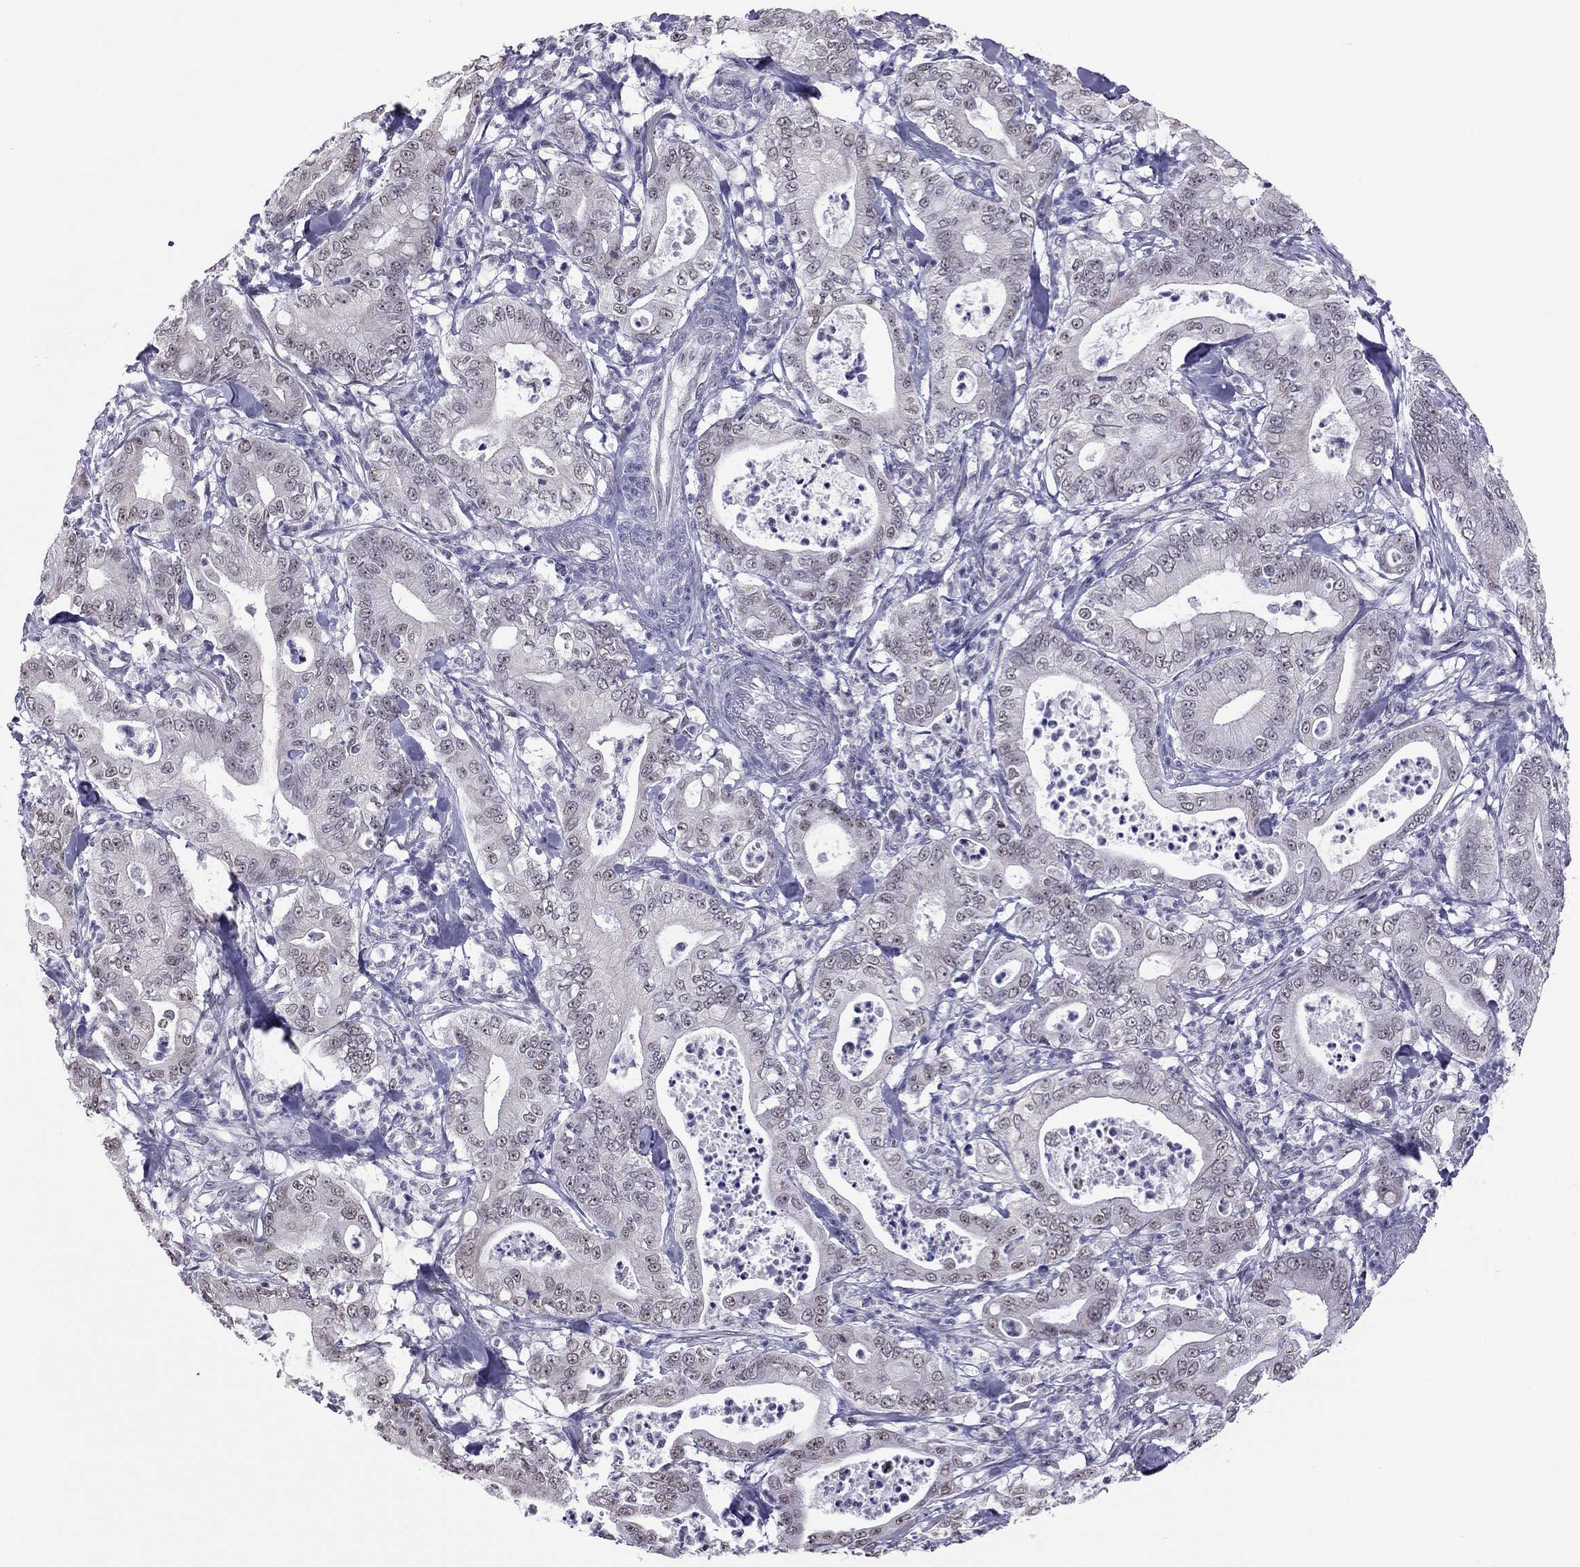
{"staining": {"intensity": "negative", "quantity": "none", "location": "none"}, "tissue": "pancreatic cancer", "cell_type": "Tumor cells", "image_type": "cancer", "snomed": [{"axis": "morphology", "description": "Adenocarcinoma, NOS"}, {"axis": "topography", "description": "Pancreas"}], "caption": "A high-resolution image shows IHC staining of pancreatic cancer, which exhibits no significant staining in tumor cells.", "gene": "PPP1R3A", "patient": {"sex": "male", "age": 71}}